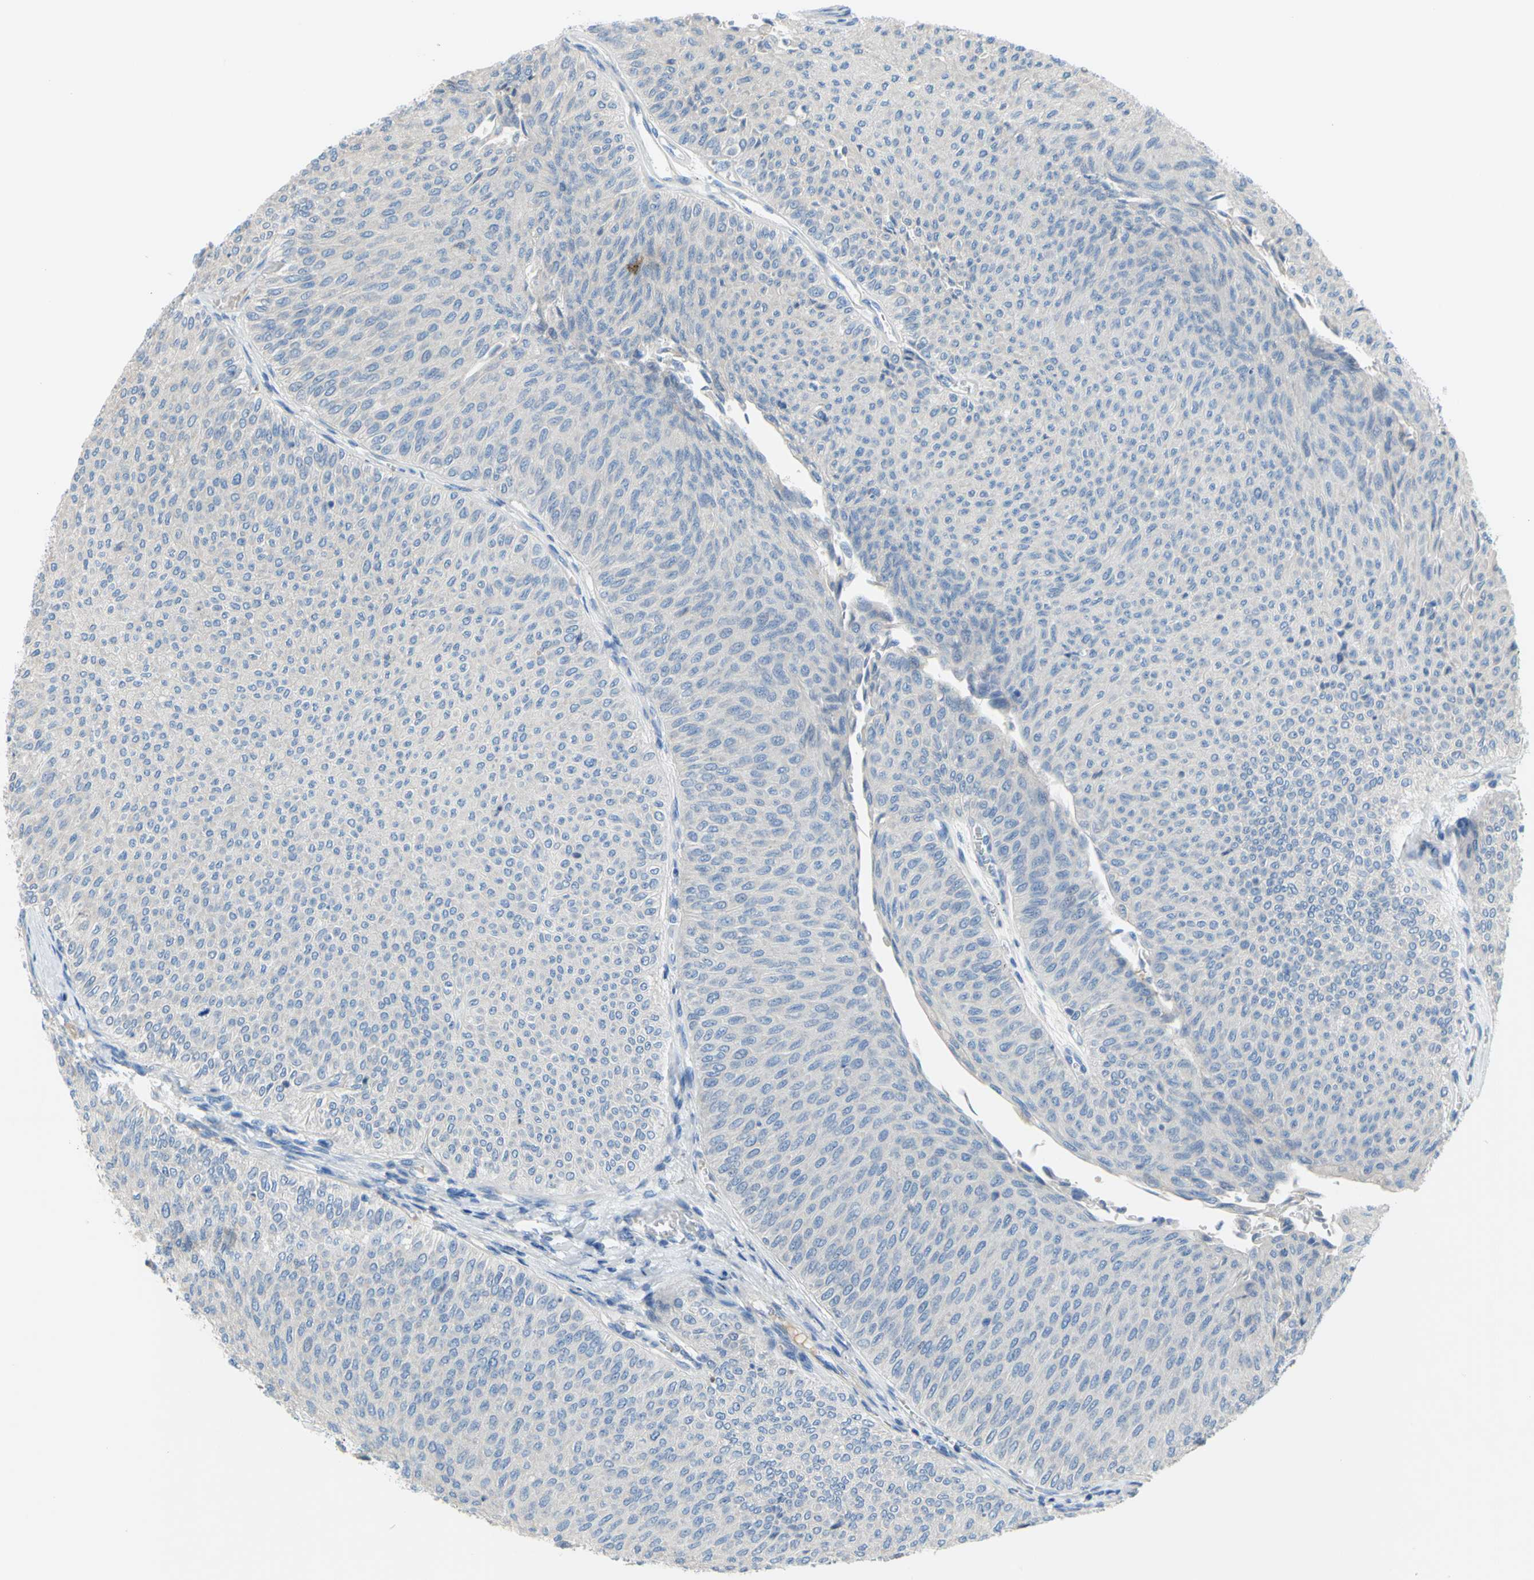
{"staining": {"intensity": "negative", "quantity": "none", "location": "none"}, "tissue": "urothelial cancer", "cell_type": "Tumor cells", "image_type": "cancer", "snomed": [{"axis": "morphology", "description": "Urothelial carcinoma, Low grade"}, {"axis": "topography", "description": "Urinary bladder"}], "caption": "This is an immunohistochemistry (IHC) histopathology image of human low-grade urothelial carcinoma. There is no expression in tumor cells.", "gene": "TMEM59L", "patient": {"sex": "male", "age": 78}}